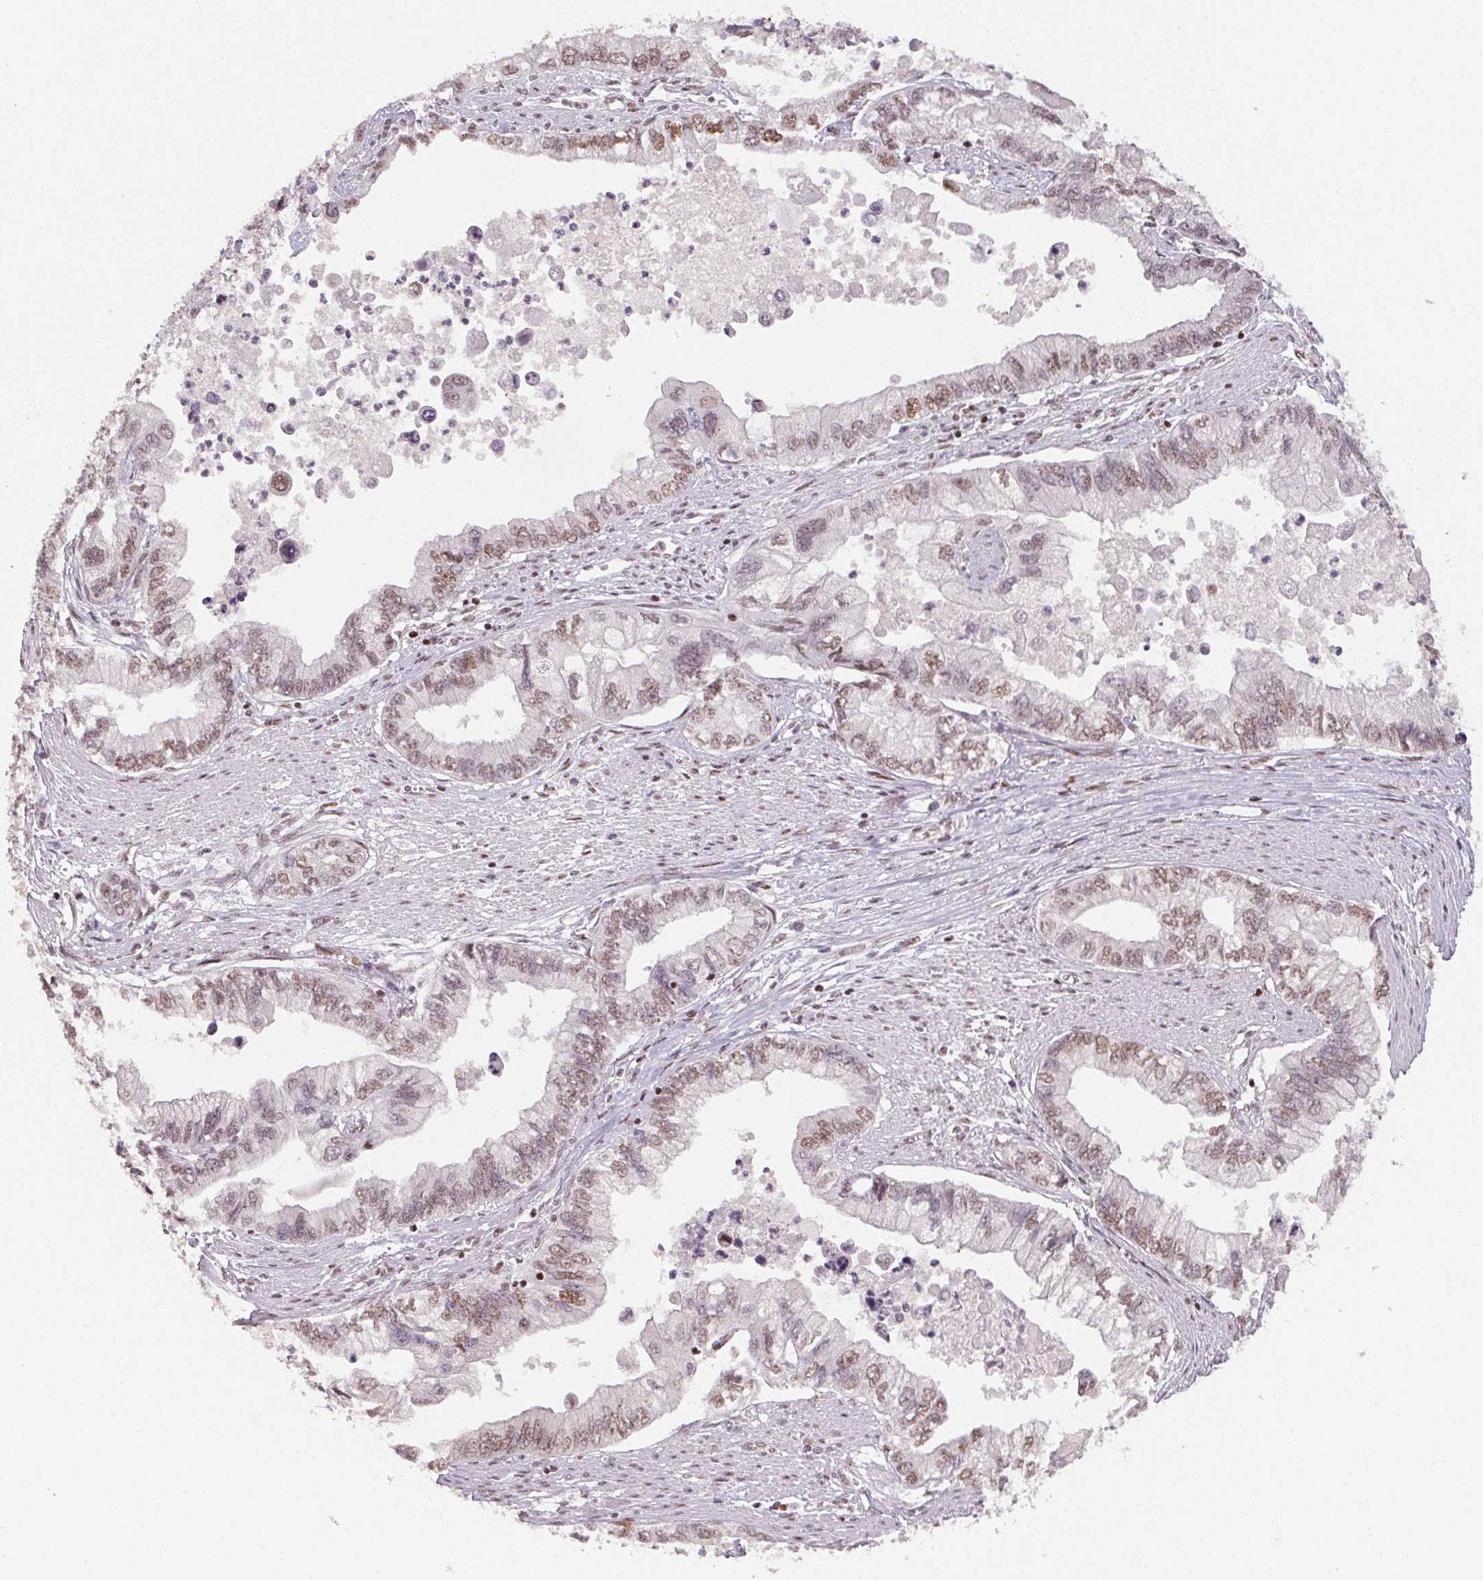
{"staining": {"intensity": "moderate", "quantity": ">75%", "location": "nuclear"}, "tissue": "stomach cancer", "cell_type": "Tumor cells", "image_type": "cancer", "snomed": [{"axis": "morphology", "description": "Adenocarcinoma, NOS"}, {"axis": "topography", "description": "Pancreas"}, {"axis": "topography", "description": "Stomach, upper"}], "caption": "The photomicrograph demonstrates immunohistochemical staining of stomach cancer. There is moderate nuclear expression is present in approximately >75% of tumor cells.", "gene": "KMT2A", "patient": {"sex": "male", "age": 77}}